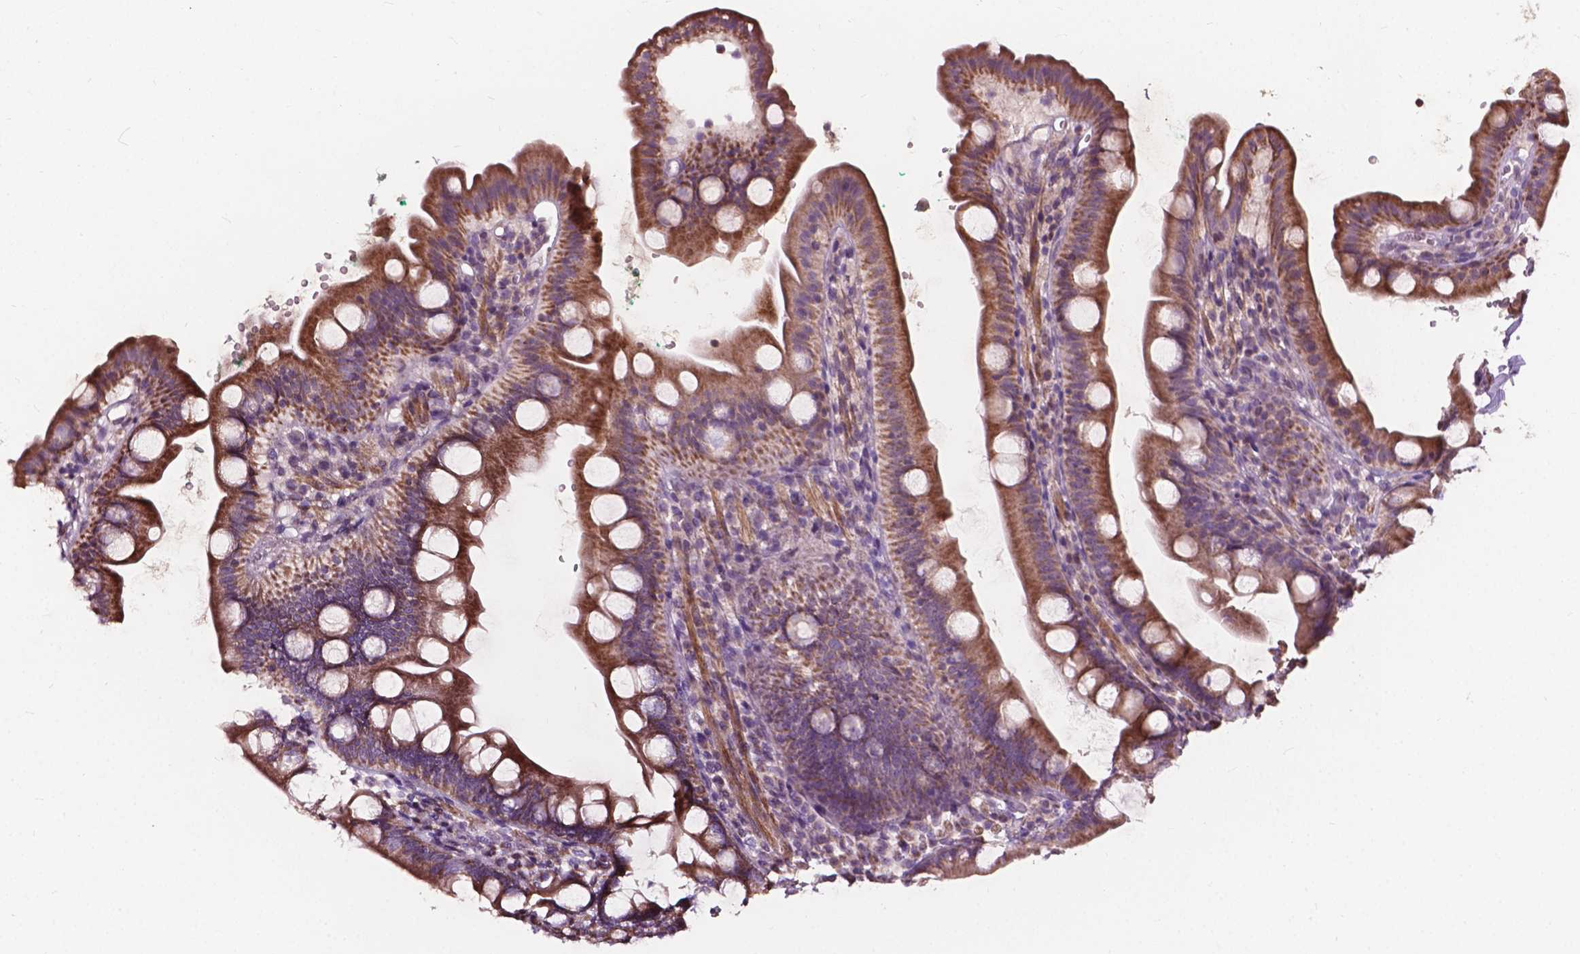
{"staining": {"intensity": "moderate", "quantity": ">75%", "location": "cytoplasmic/membranous"}, "tissue": "duodenum", "cell_type": "Glandular cells", "image_type": "normal", "snomed": [{"axis": "morphology", "description": "Normal tissue, NOS"}, {"axis": "topography", "description": "Duodenum"}], "caption": "An image of human duodenum stained for a protein shows moderate cytoplasmic/membranous brown staining in glandular cells.", "gene": "NDUFA10", "patient": {"sex": "female", "age": 67}}